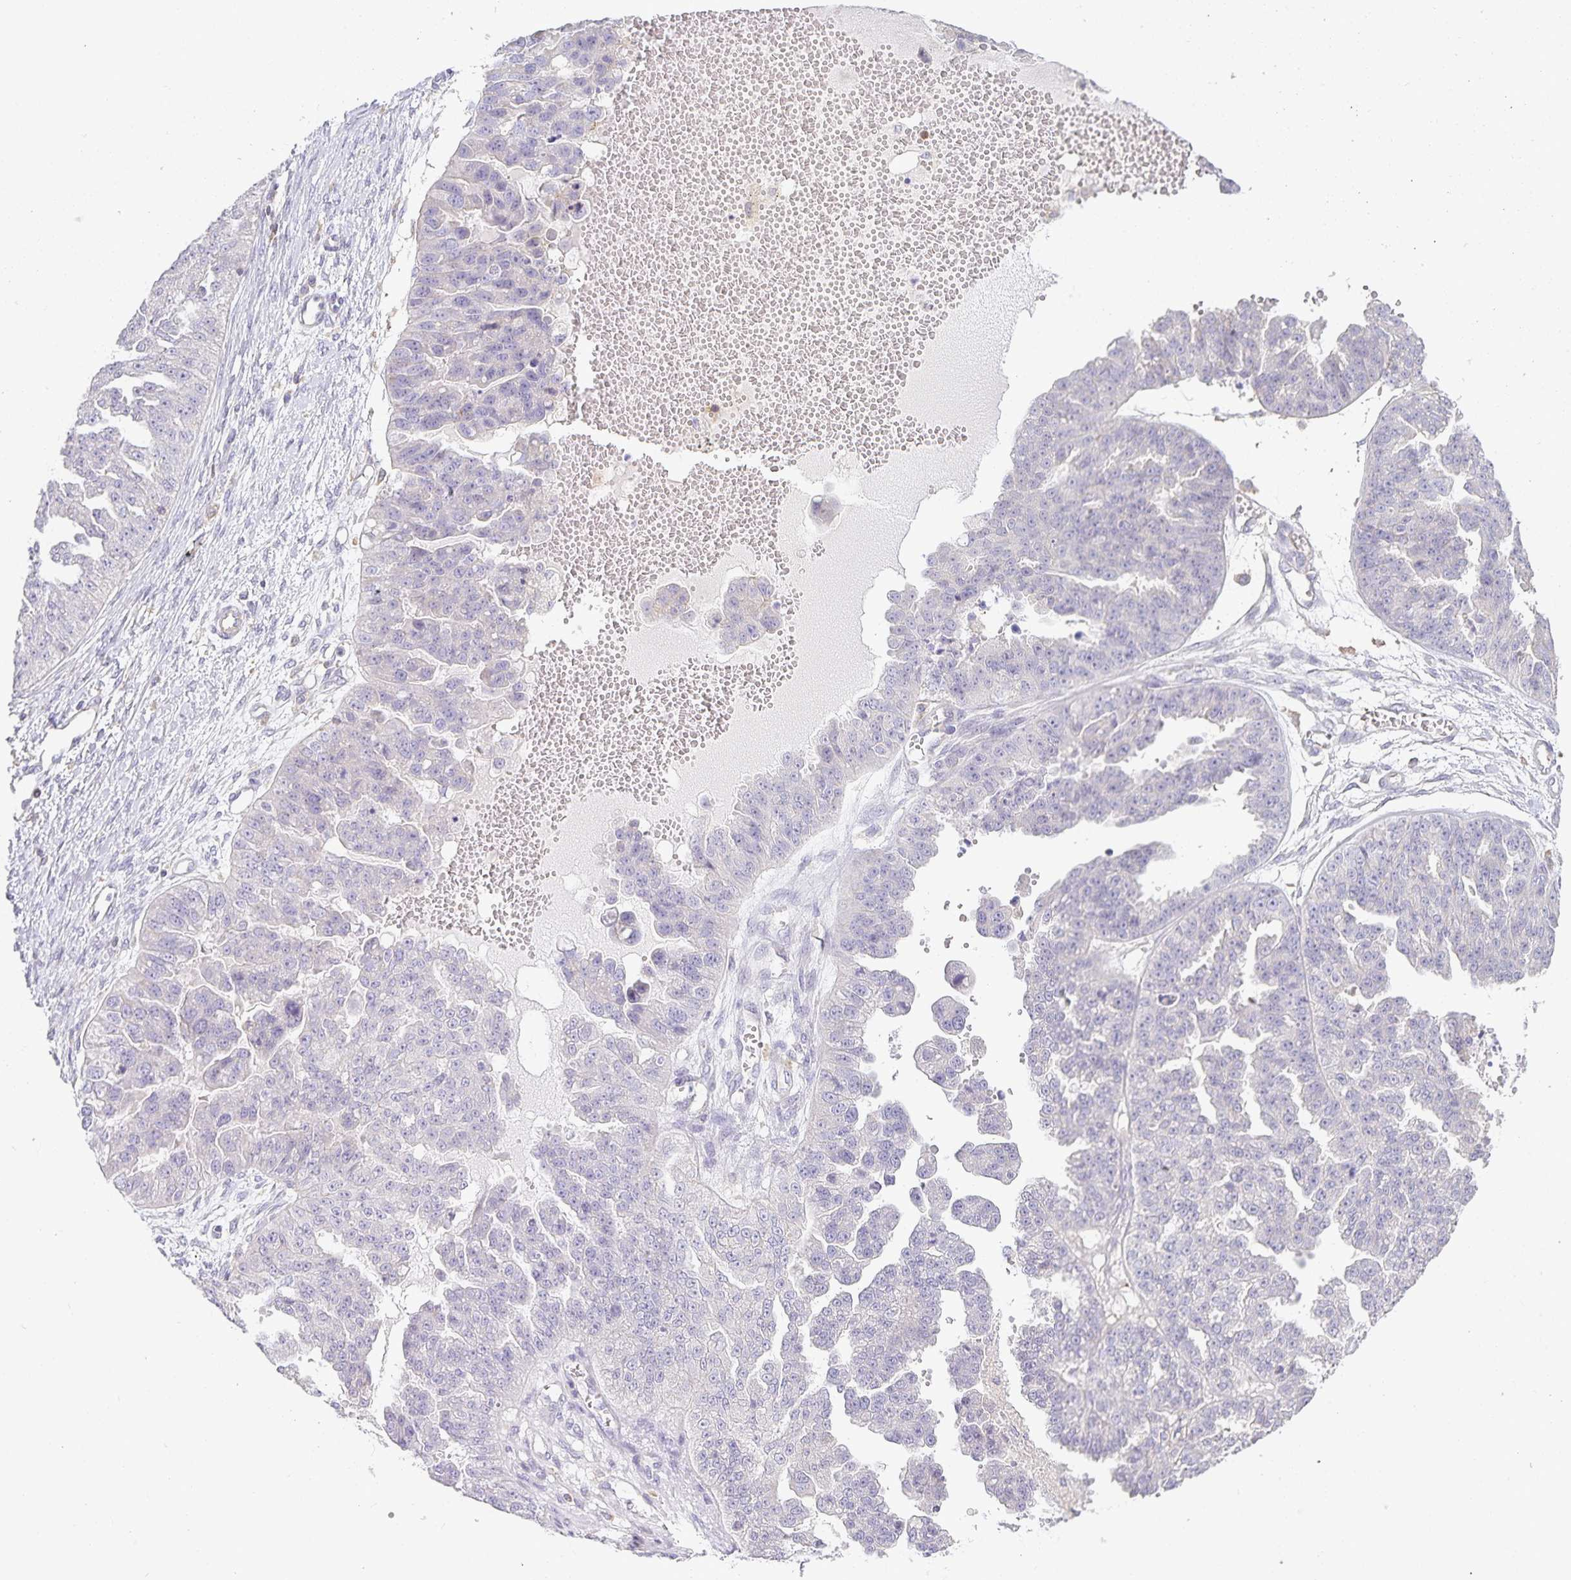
{"staining": {"intensity": "negative", "quantity": "none", "location": "none"}, "tissue": "ovarian cancer", "cell_type": "Tumor cells", "image_type": "cancer", "snomed": [{"axis": "morphology", "description": "Cystadenocarcinoma, serous, NOS"}, {"axis": "topography", "description": "Ovary"}], "caption": "Ovarian cancer stained for a protein using IHC demonstrates no positivity tumor cells.", "gene": "GATA3", "patient": {"sex": "female", "age": 58}}